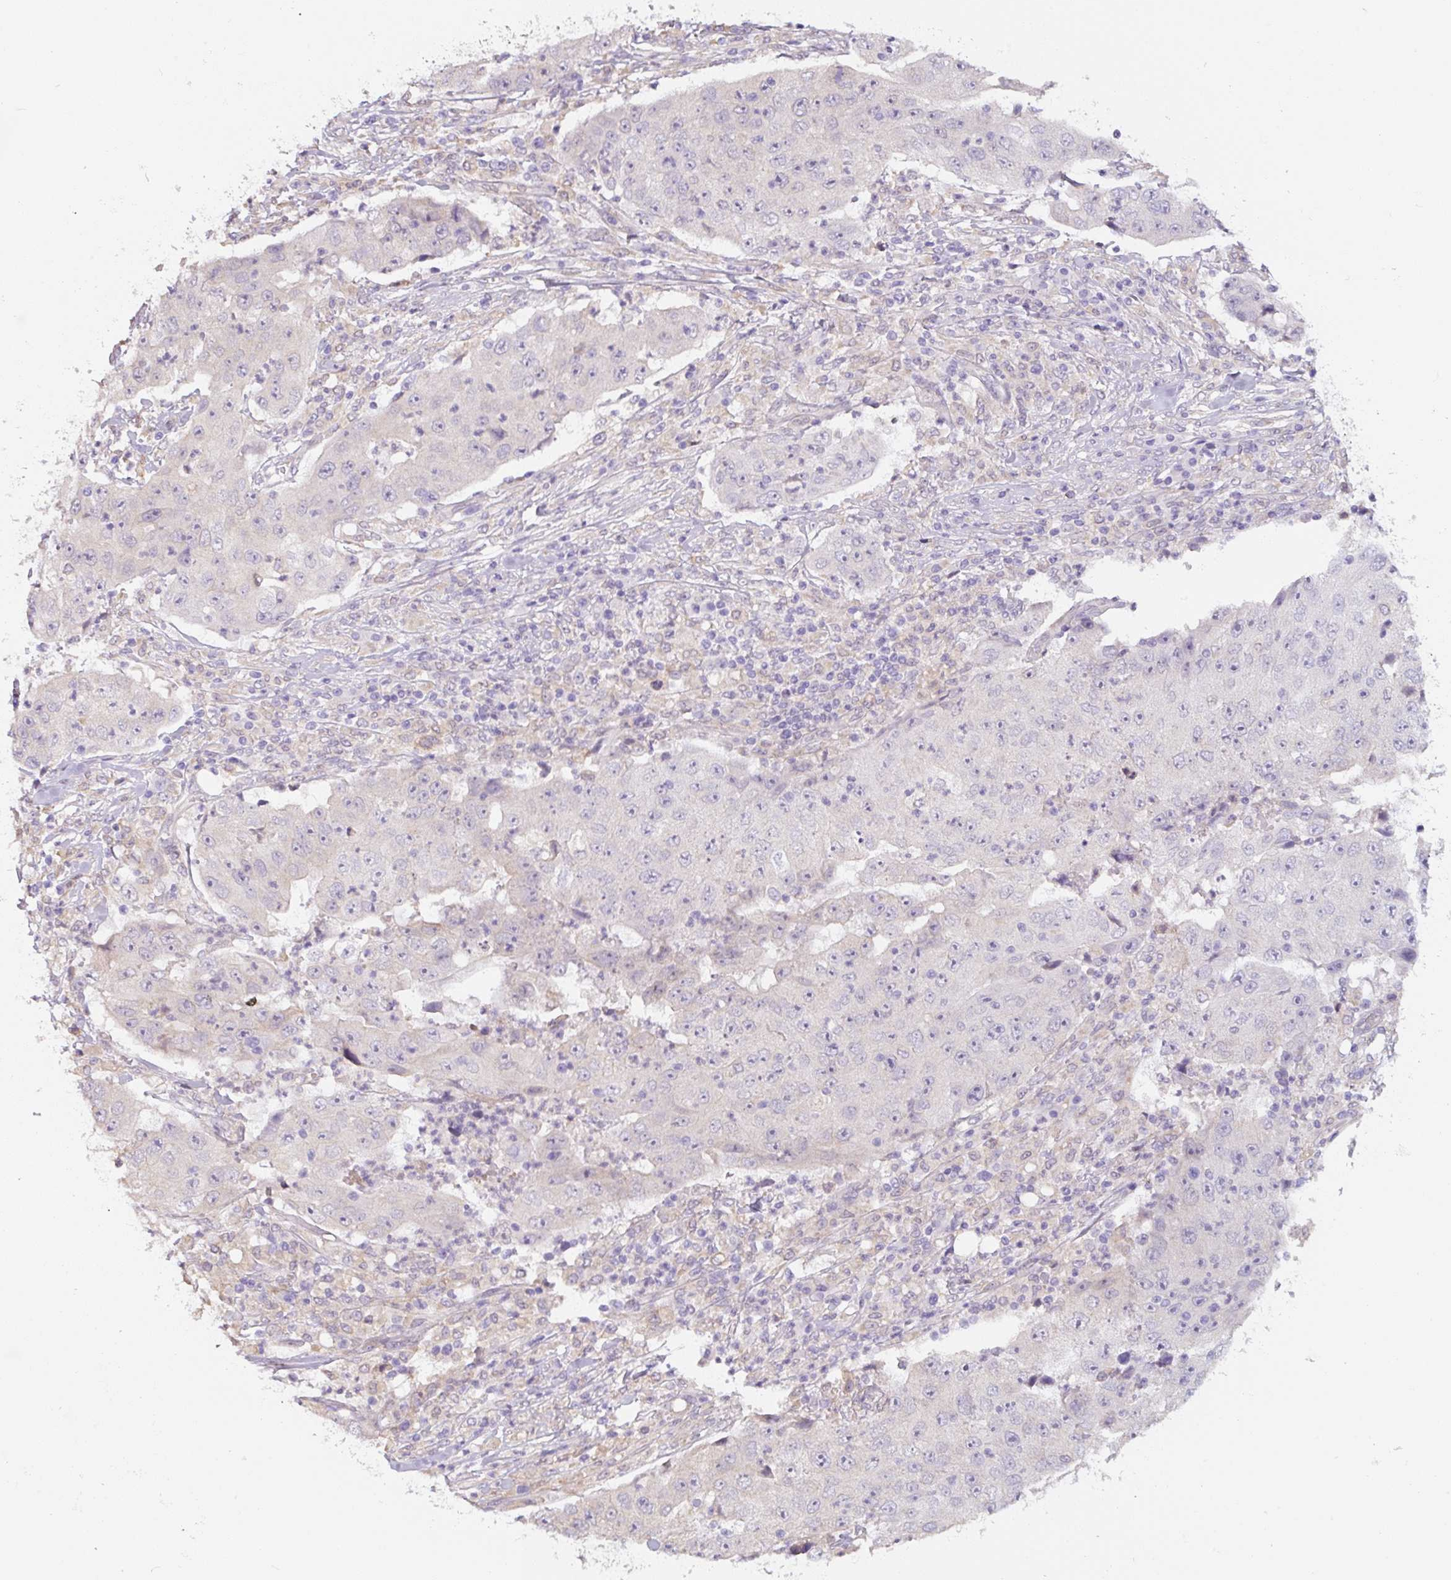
{"staining": {"intensity": "negative", "quantity": "none", "location": "none"}, "tissue": "lung cancer", "cell_type": "Tumor cells", "image_type": "cancer", "snomed": [{"axis": "morphology", "description": "Squamous cell carcinoma, NOS"}, {"axis": "topography", "description": "Lung"}], "caption": "The immunohistochemistry photomicrograph has no significant positivity in tumor cells of lung cancer (squamous cell carcinoma) tissue.", "gene": "ASRGL1", "patient": {"sex": "male", "age": 64}}